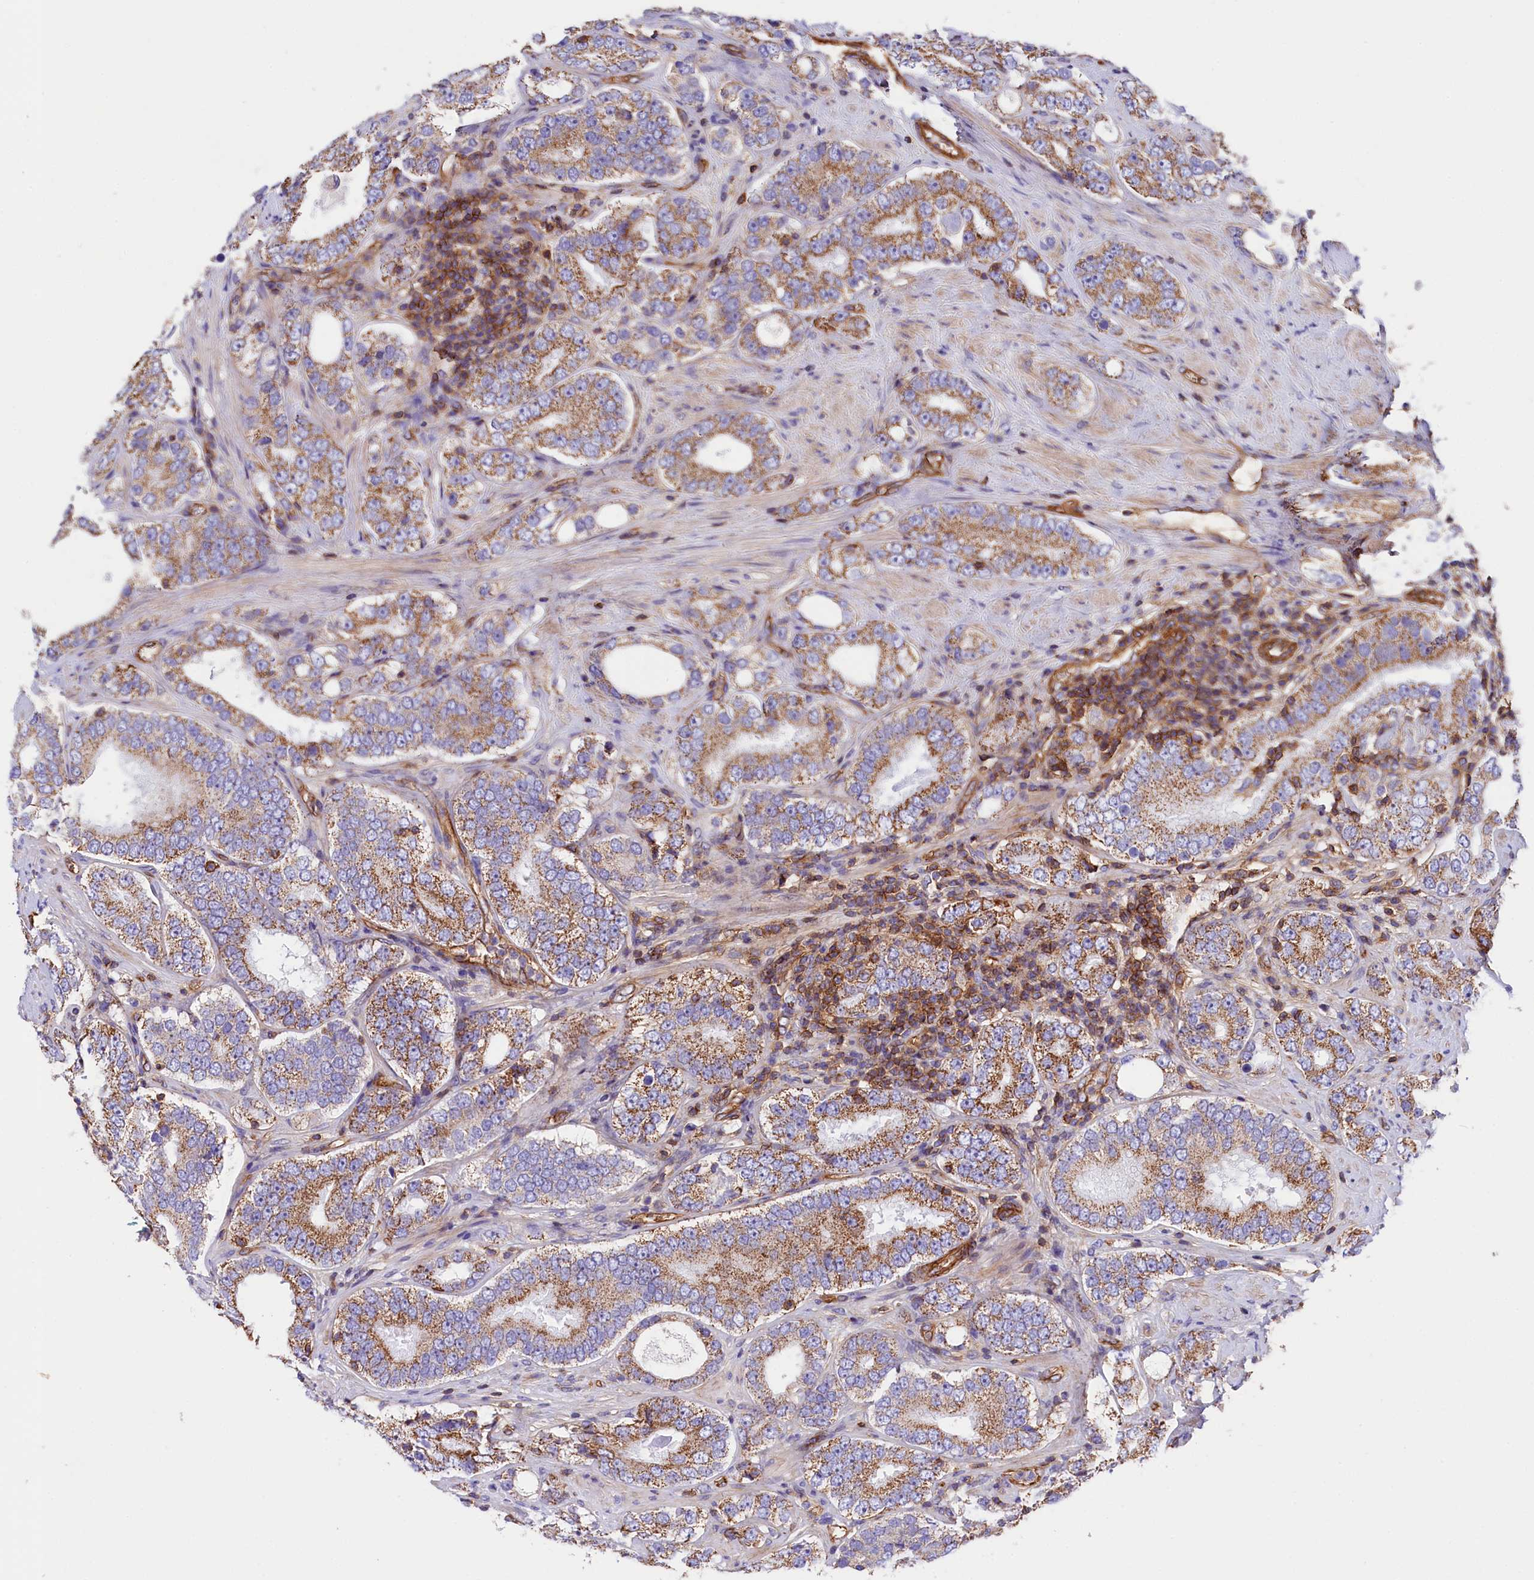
{"staining": {"intensity": "moderate", "quantity": "25%-75%", "location": "cytoplasmic/membranous"}, "tissue": "prostate cancer", "cell_type": "Tumor cells", "image_type": "cancer", "snomed": [{"axis": "morphology", "description": "Adenocarcinoma, High grade"}, {"axis": "topography", "description": "Prostate"}], "caption": "Immunohistochemical staining of prostate high-grade adenocarcinoma shows medium levels of moderate cytoplasmic/membranous protein staining in approximately 25%-75% of tumor cells.", "gene": "ATP2B4", "patient": {"sex": "male", "age": 56}}